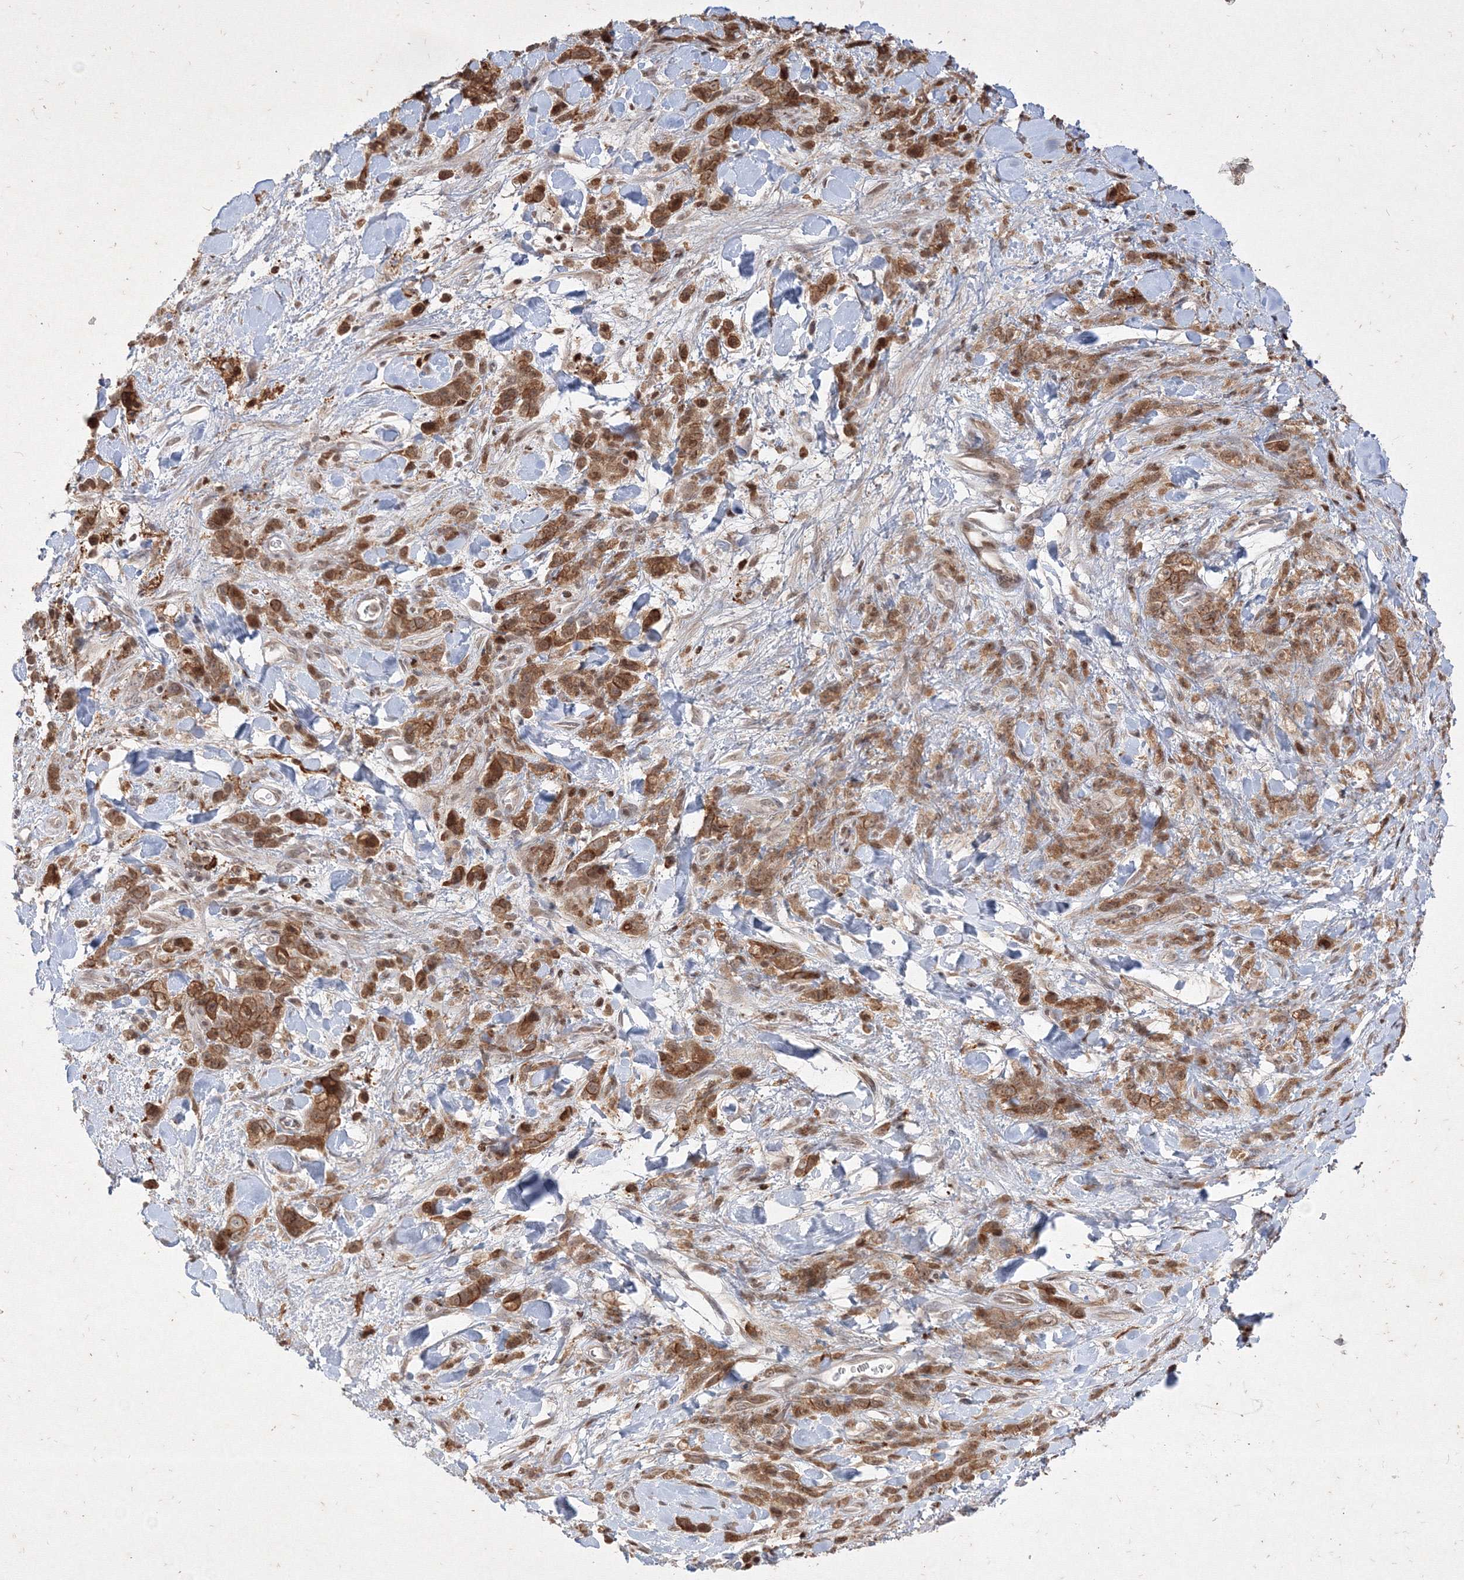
{"staining": {"intensity": "moderate", "quantity": ">75%", "location": "cytoplasmic/membranous,nuclear"}, "tissue": "stomach cancer", "cell_type": "Tumor cells", "image_type": "cancer", "snomed": [{"axis": "morphology", "description": "Normal tissue, NOS"}, {"axis": "morphology", "description": "Adenocarcinoma, NOS"}, {"axis": "topography", "description": "Stomach"}], "caption": "Moderate cytoplasmic/membranous and nuclear expression for a protein is identified in approximately >75% of tumor cells of stomach cancer (adenocarcinoma) using immunohistochemistry (IHC).", "gene": "TAB1", "patient": {"sex": "male", "age": 82}}